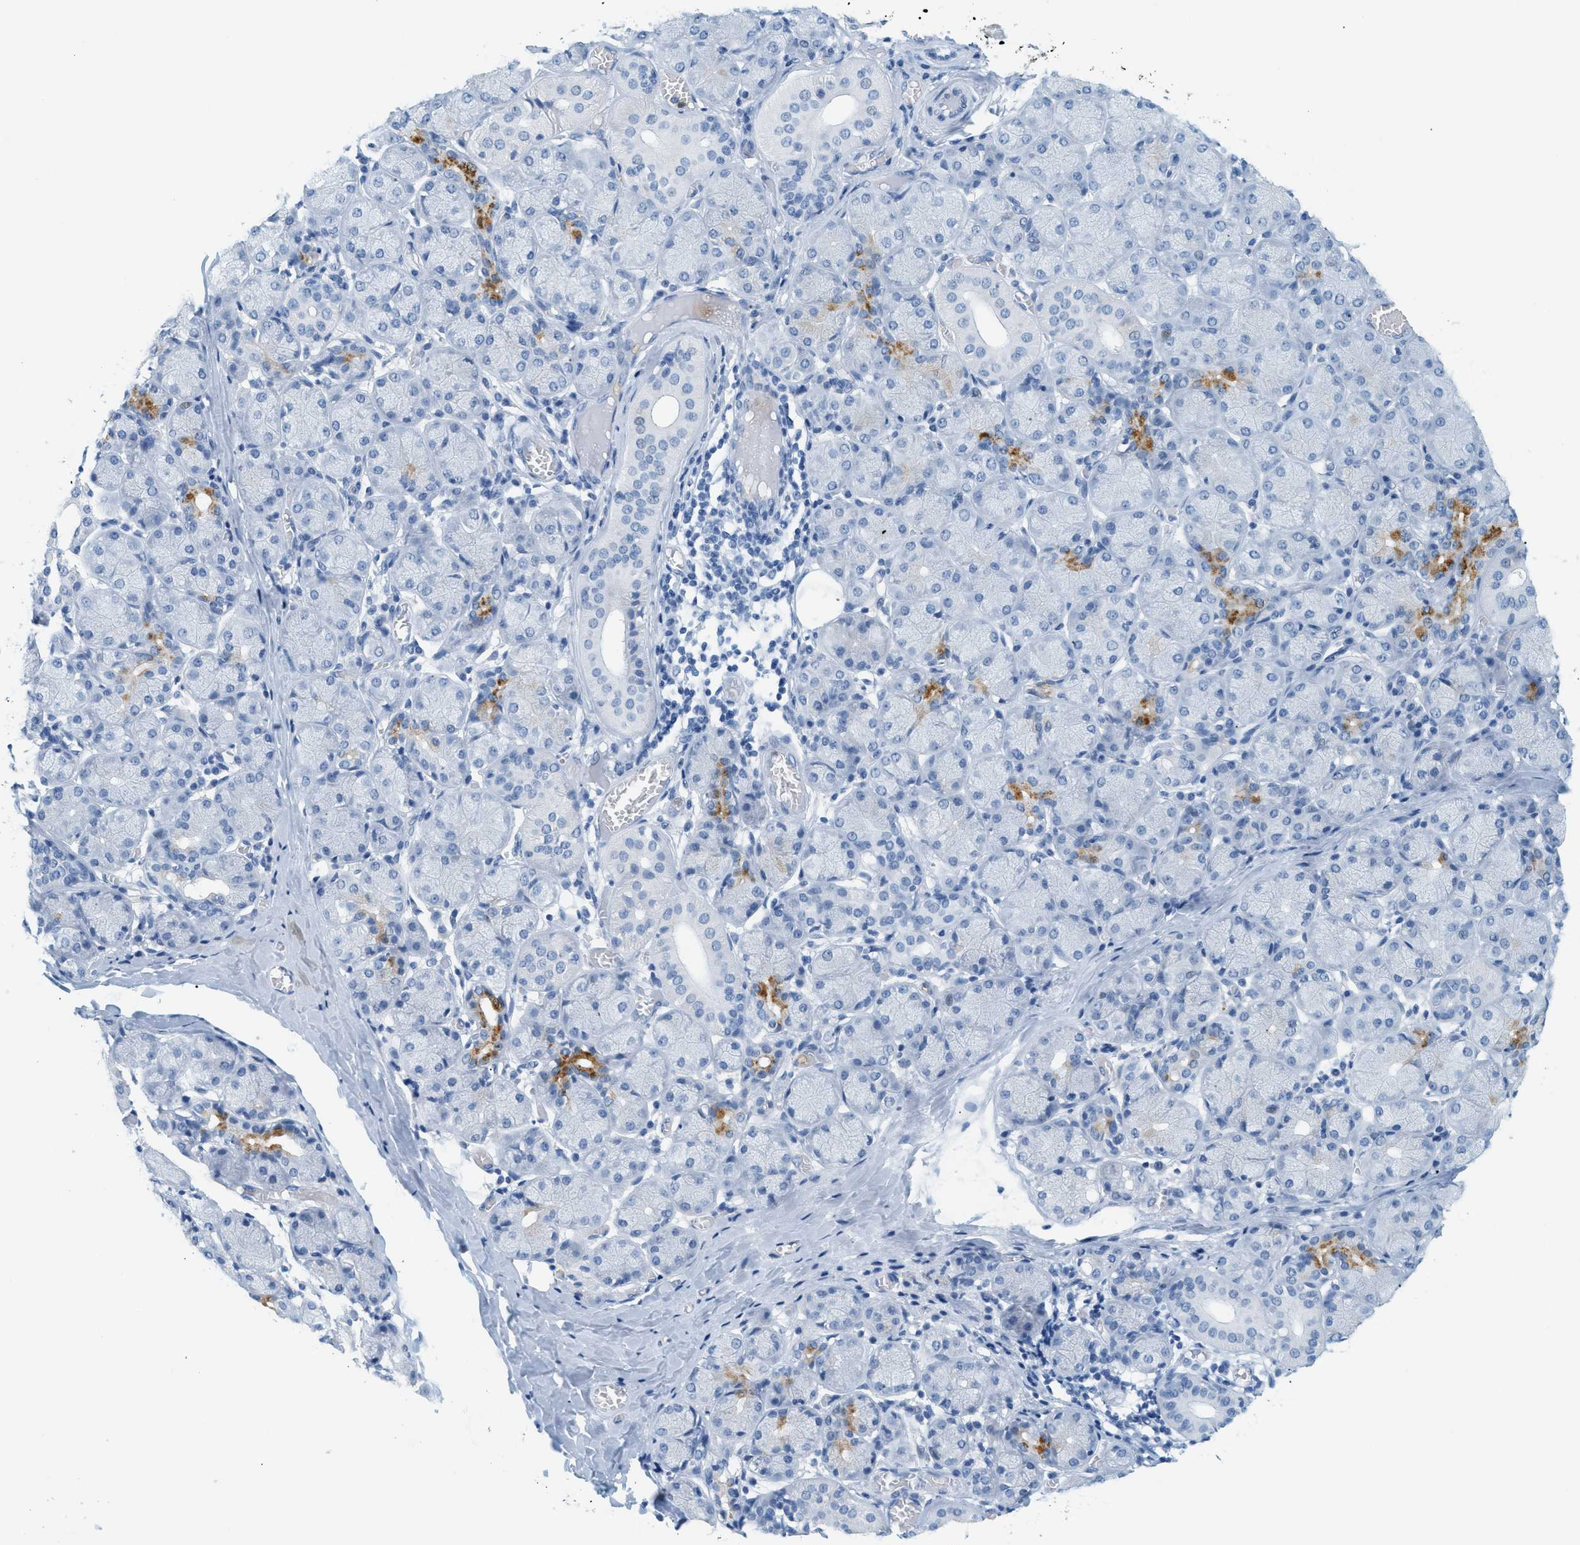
{"staining": {"intensity": "moderate", "quantity": "<25%", "location": "cytoplasmic/membranous"}, "tissue": "salivary gland", "cell_type": "Glandular cells", "image_type": "normal", "snomed": [{"axis": "morphology", "description": "Normal tissue, NOS"}, {"axis": "topography", "description": "Salivary gland"}], "caption": "Protein positivity by IHC displays moderate cytoplasmic/membranous staining in about <25% of glandular cells in normal salivary gland. Nuclei are stained in blue.", "gene": "LCN2", "patient": {"sex": "female", "age": 24}}